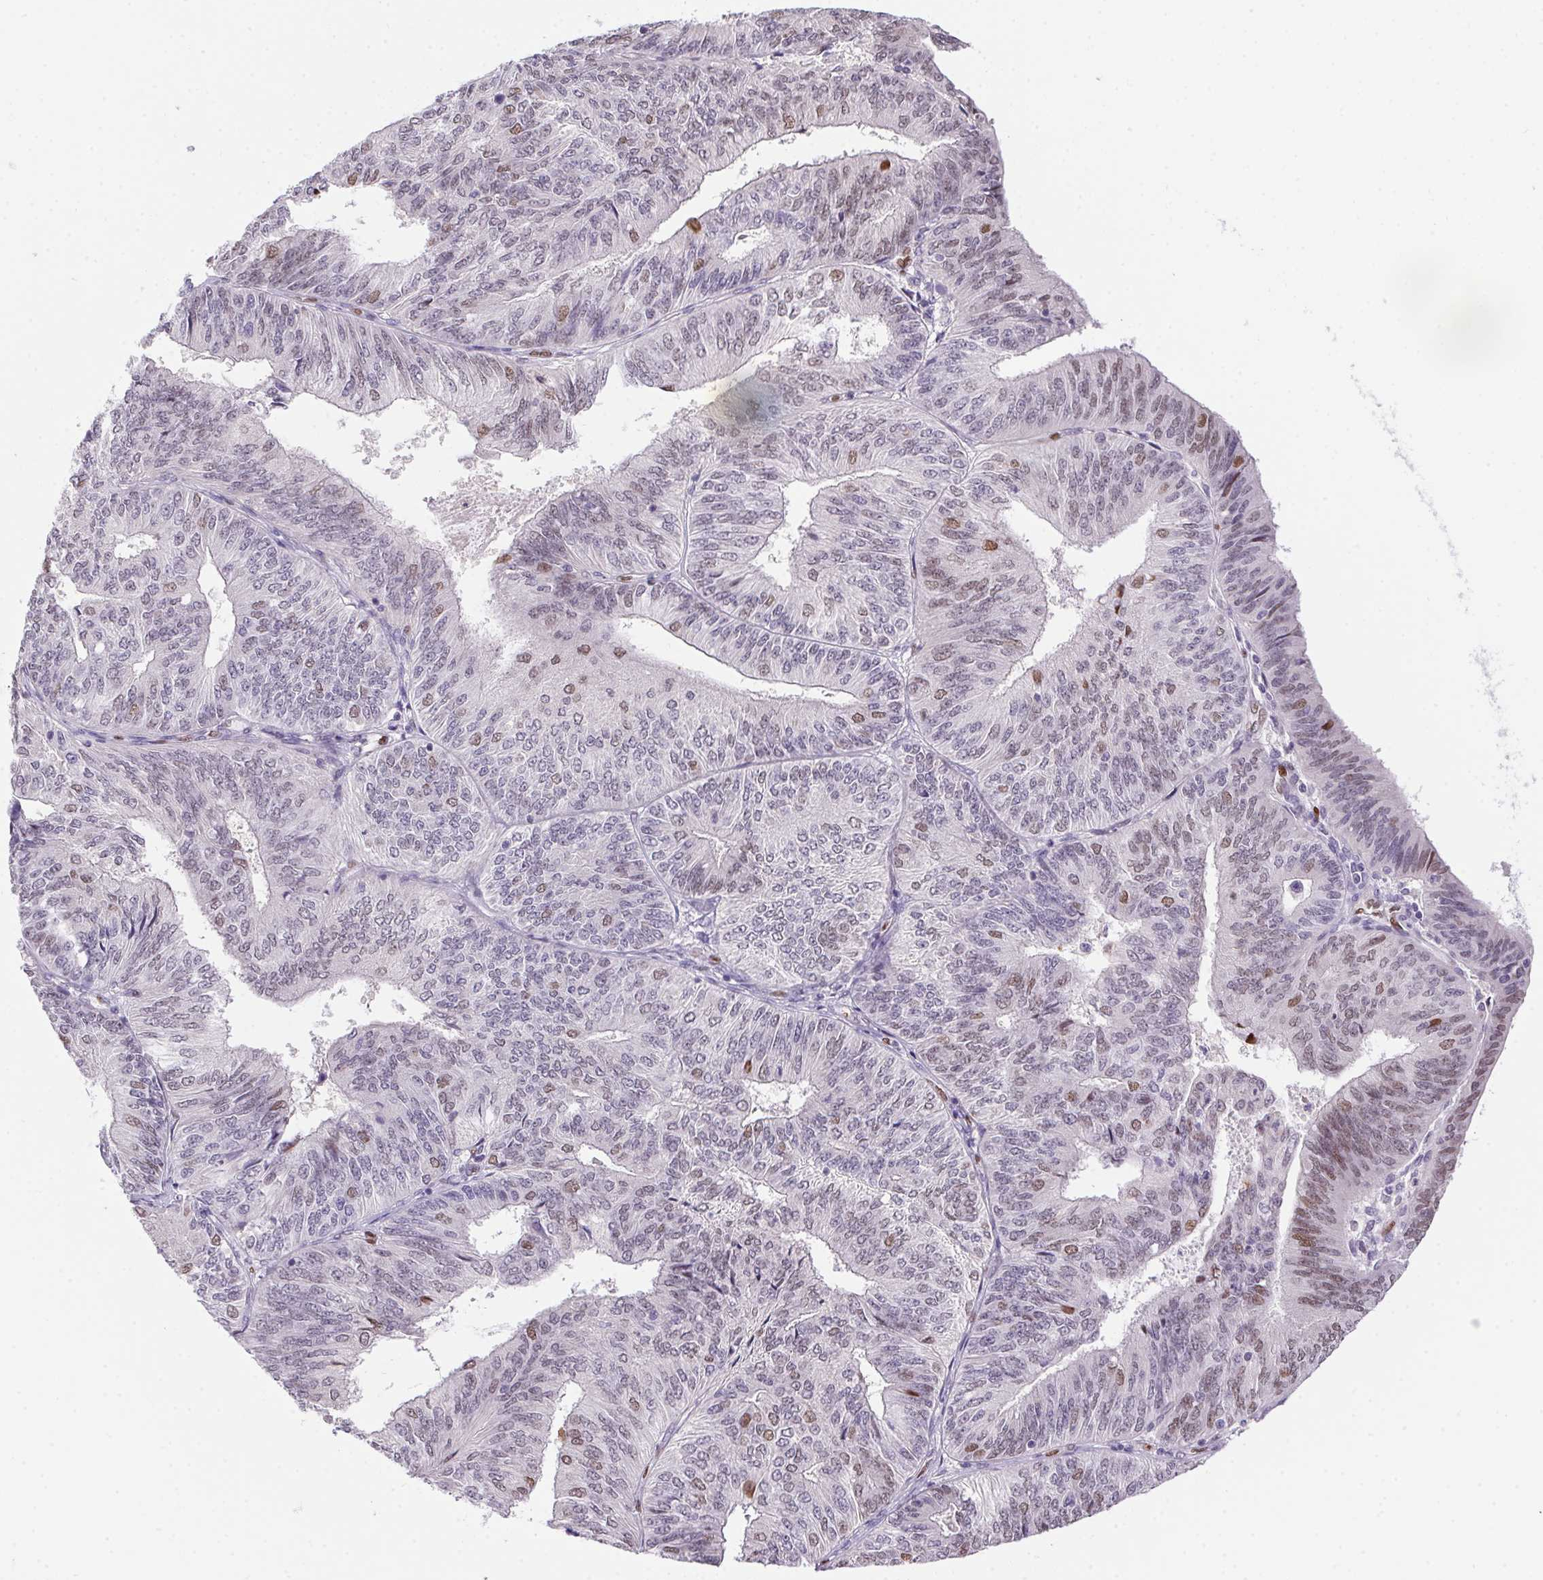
{"staining": {"intensity": "moderate", "quantity": "<25%", "location": "nuclear"}, "tissue": "endometrial cancer", "cell_type": "Tumor cells", "image_type": "cancer", "snomed": [{"axis": "morphology", "description": "Adenocarcinoma, NOS"}, {"axis": "topography", "description": "Endometrium"}], "caption": "Approximately <25% of tumor cells in endometrial cancer (adenocarcinoma) exhibit moderate nuclear protein positivity as visualized by brown immunohistochemical staining.", "gene": "SP9", "patient": {"sex": "female", "age": 58}}